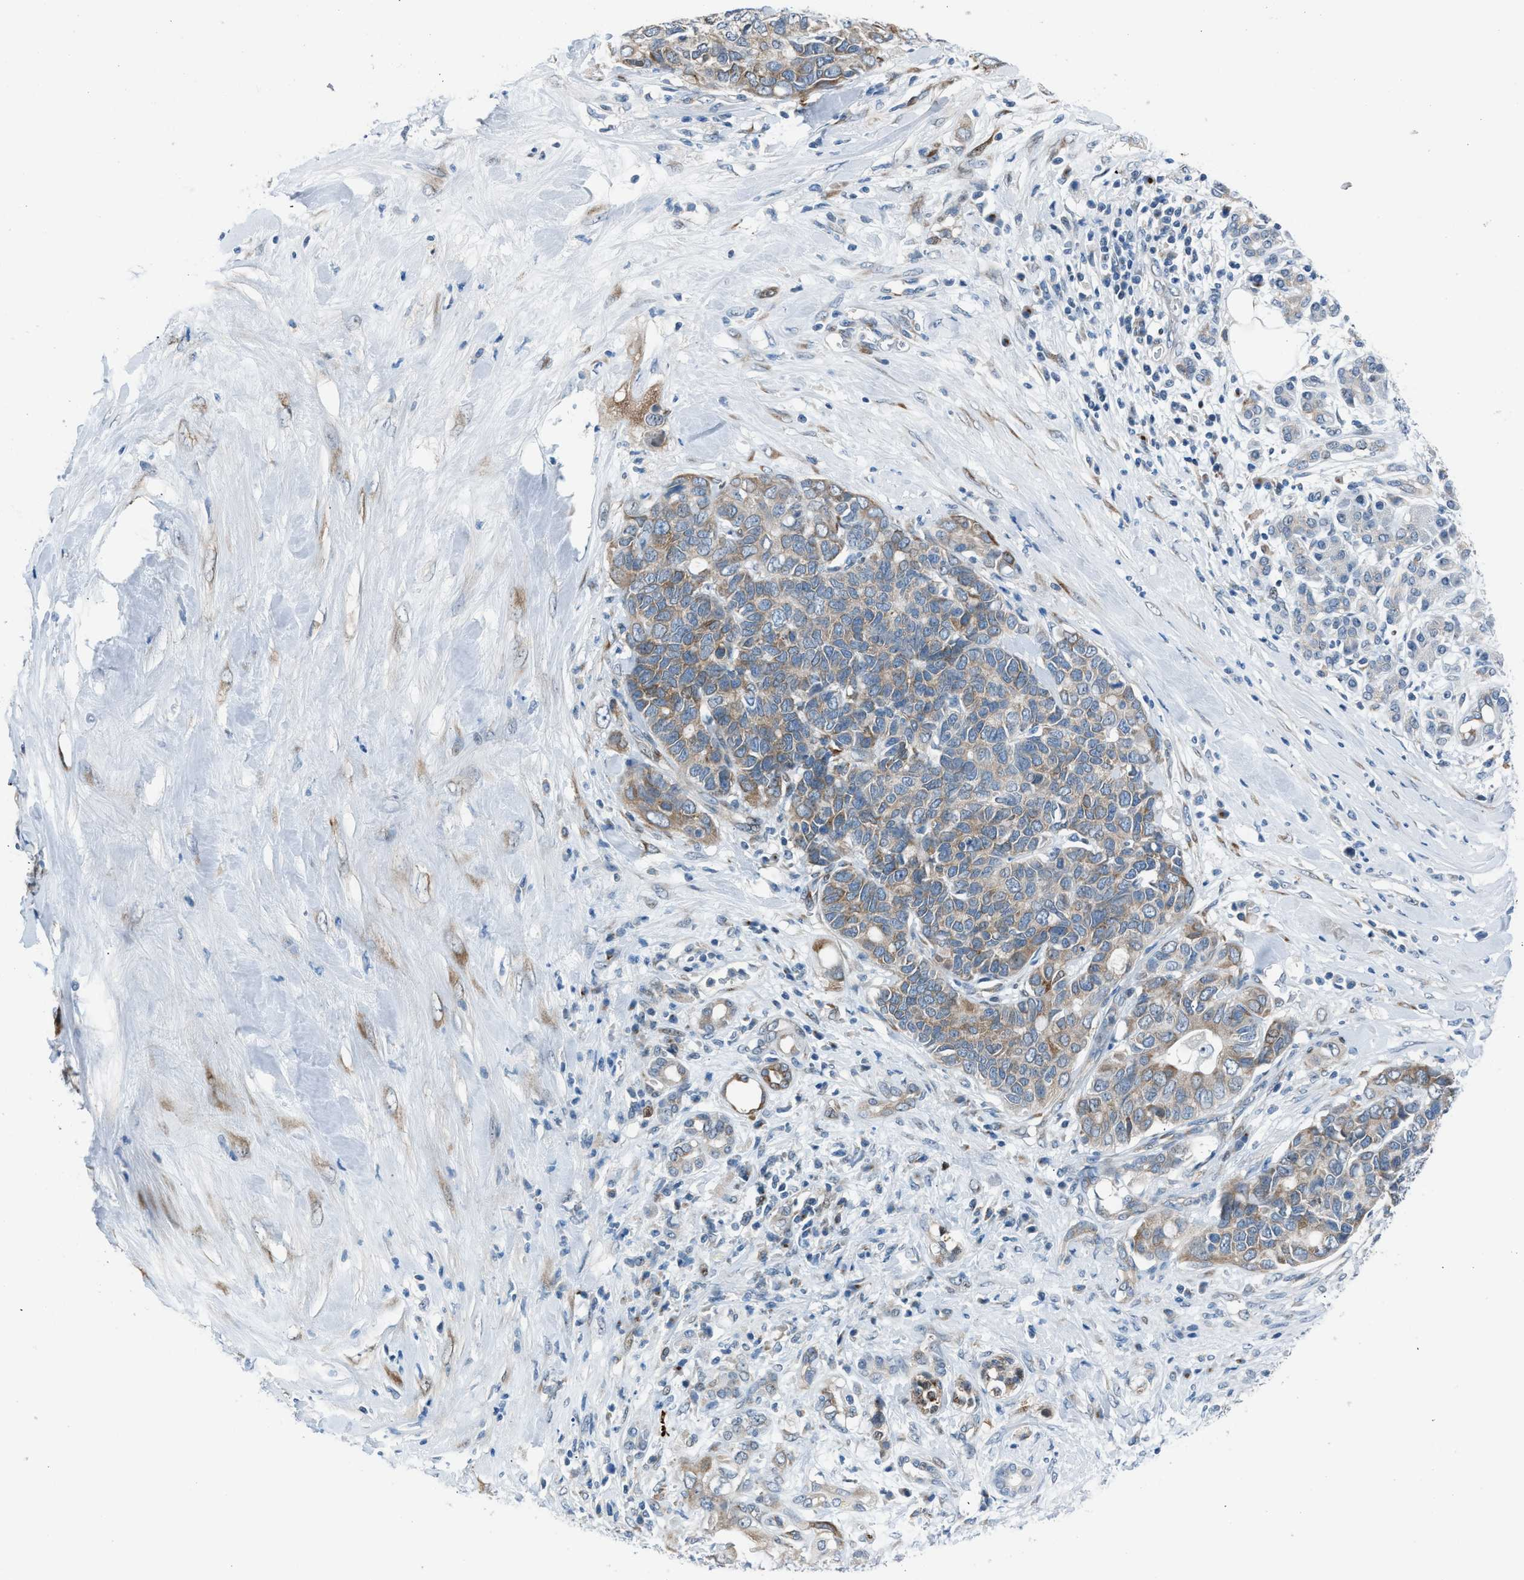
{"staining": {"intensity": "moderate", "quantity": "25%-75%", "location": "cytoplasmic/membranous"}, "tissue": "pancreatic cancer", "cell_type": "Tumor cells", "image_type": "cancer", "snomed": [{"axis": "morphology", "description": "Adenocarcinoma, NOS"}, {"axis": "topography", "description": "Pancreas"}], "caption": "DAB (3,3'-diaminobenzidine) immunohistochemical staining of human pancreatic cancer (adenocarcinoma) exhibits moderate cytoplasmic/membranous protein positivity in approximately 25%-75% of tumor cells. (brown staining indicates protein expression, while blue staining denotes nuclei).", "gene": "RNF41", "patient": {"sex": "female", "age": 56}}